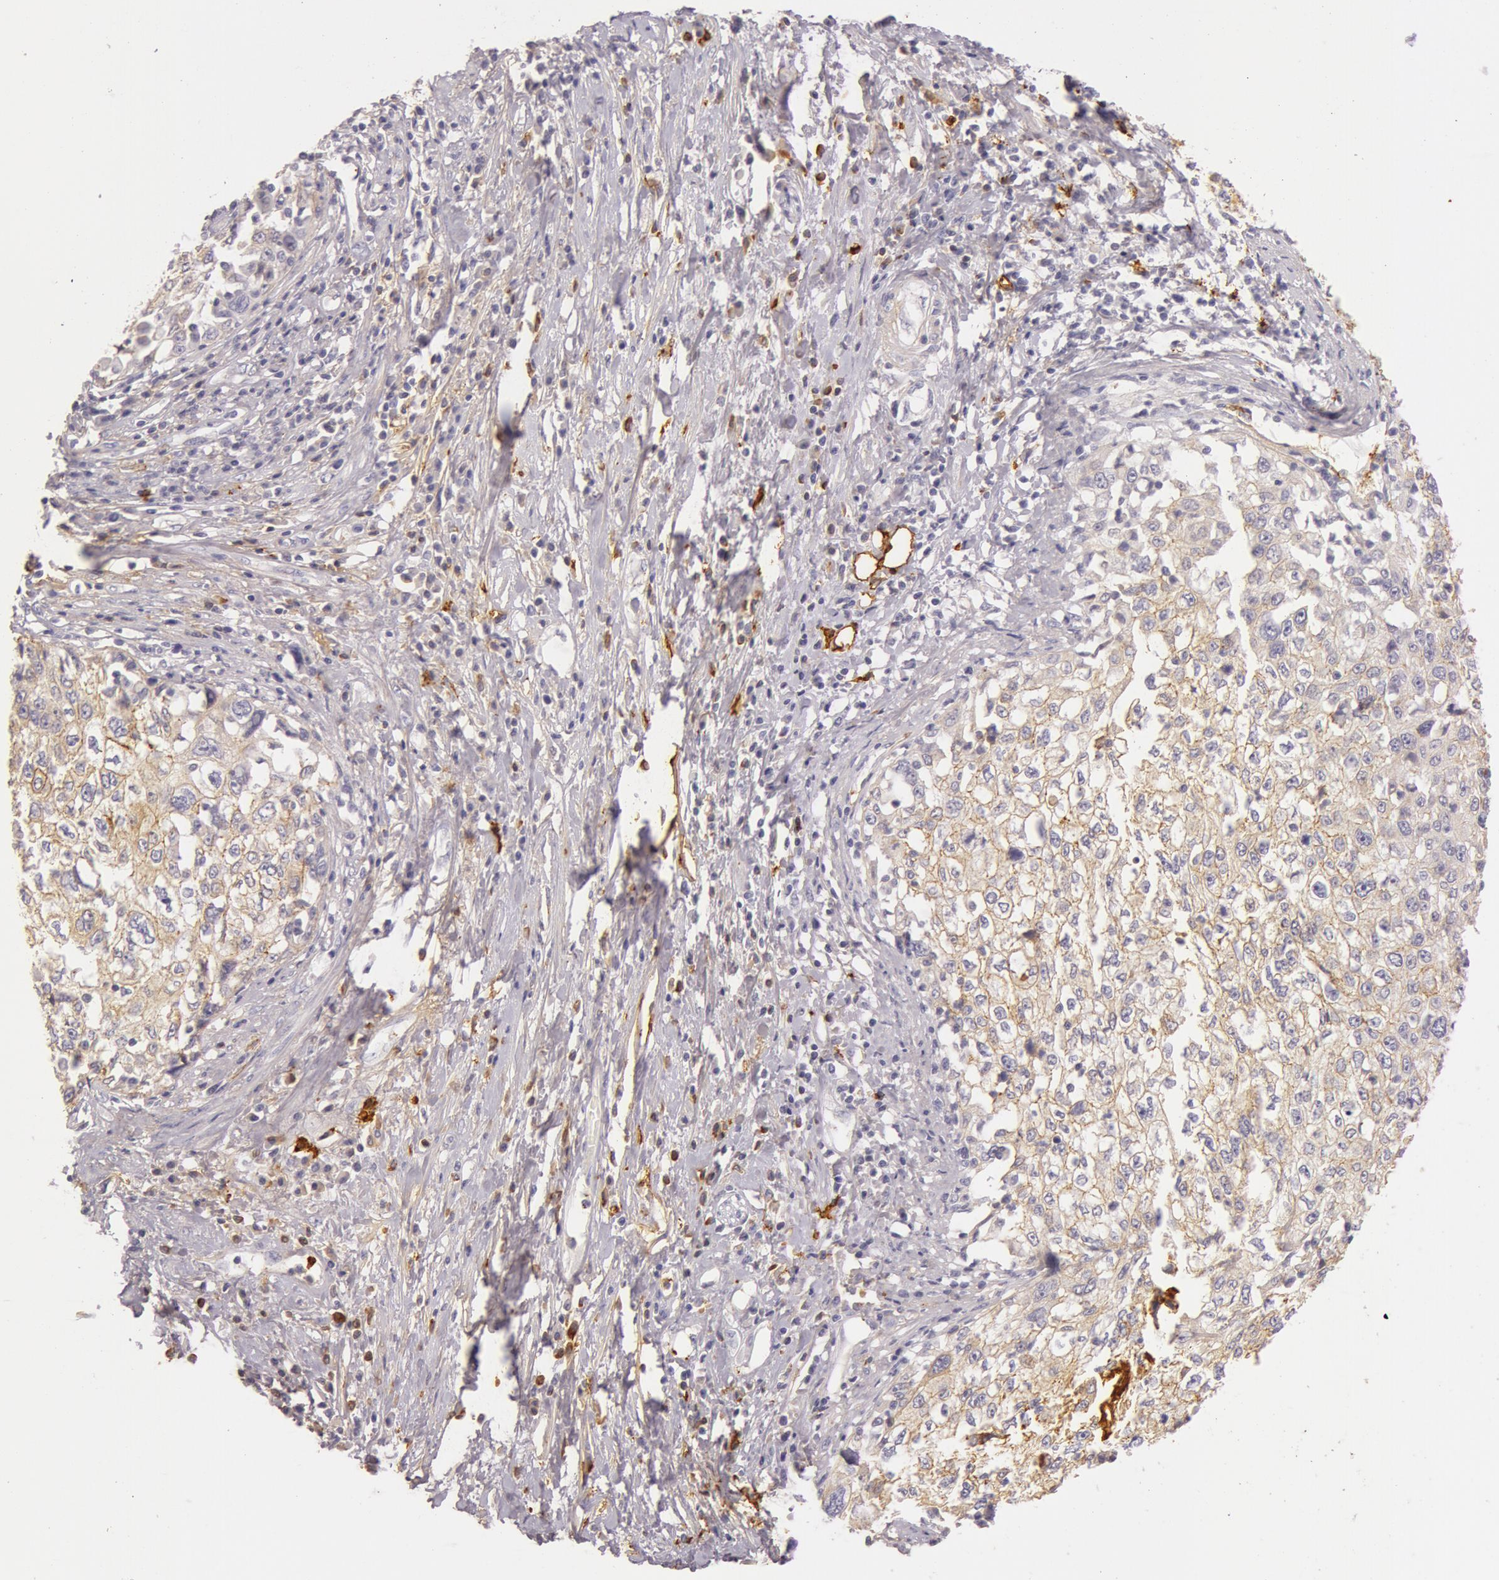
{"staining": {"intensity": "weak", "quantity": "25%-75%", "location": "cytoplasmic/membranous"}, "tissue": "cervical cancer", "cell_type": "Tumor cells", "image_type": "cancer", "snomed": [{"axis": "morphology", "description": "Squamous cell carcinoma, NOS"}, {"axis": "topography", "description": "Cervix"}], "caption": "Immunohistochemistry staining of cervical cancer, which shows low levels of weak cytoplasmic/membranous staining in about 25%-75% of tumor cells indicating weak cytoplasmic/membranous protein positivity. The staining was performed using DAB (brown) for protein detection and nuclei were counterstained in hematoxylin (blue).", "gene": "C4BPA", "patient": {"sex": "female", "age": 57}}